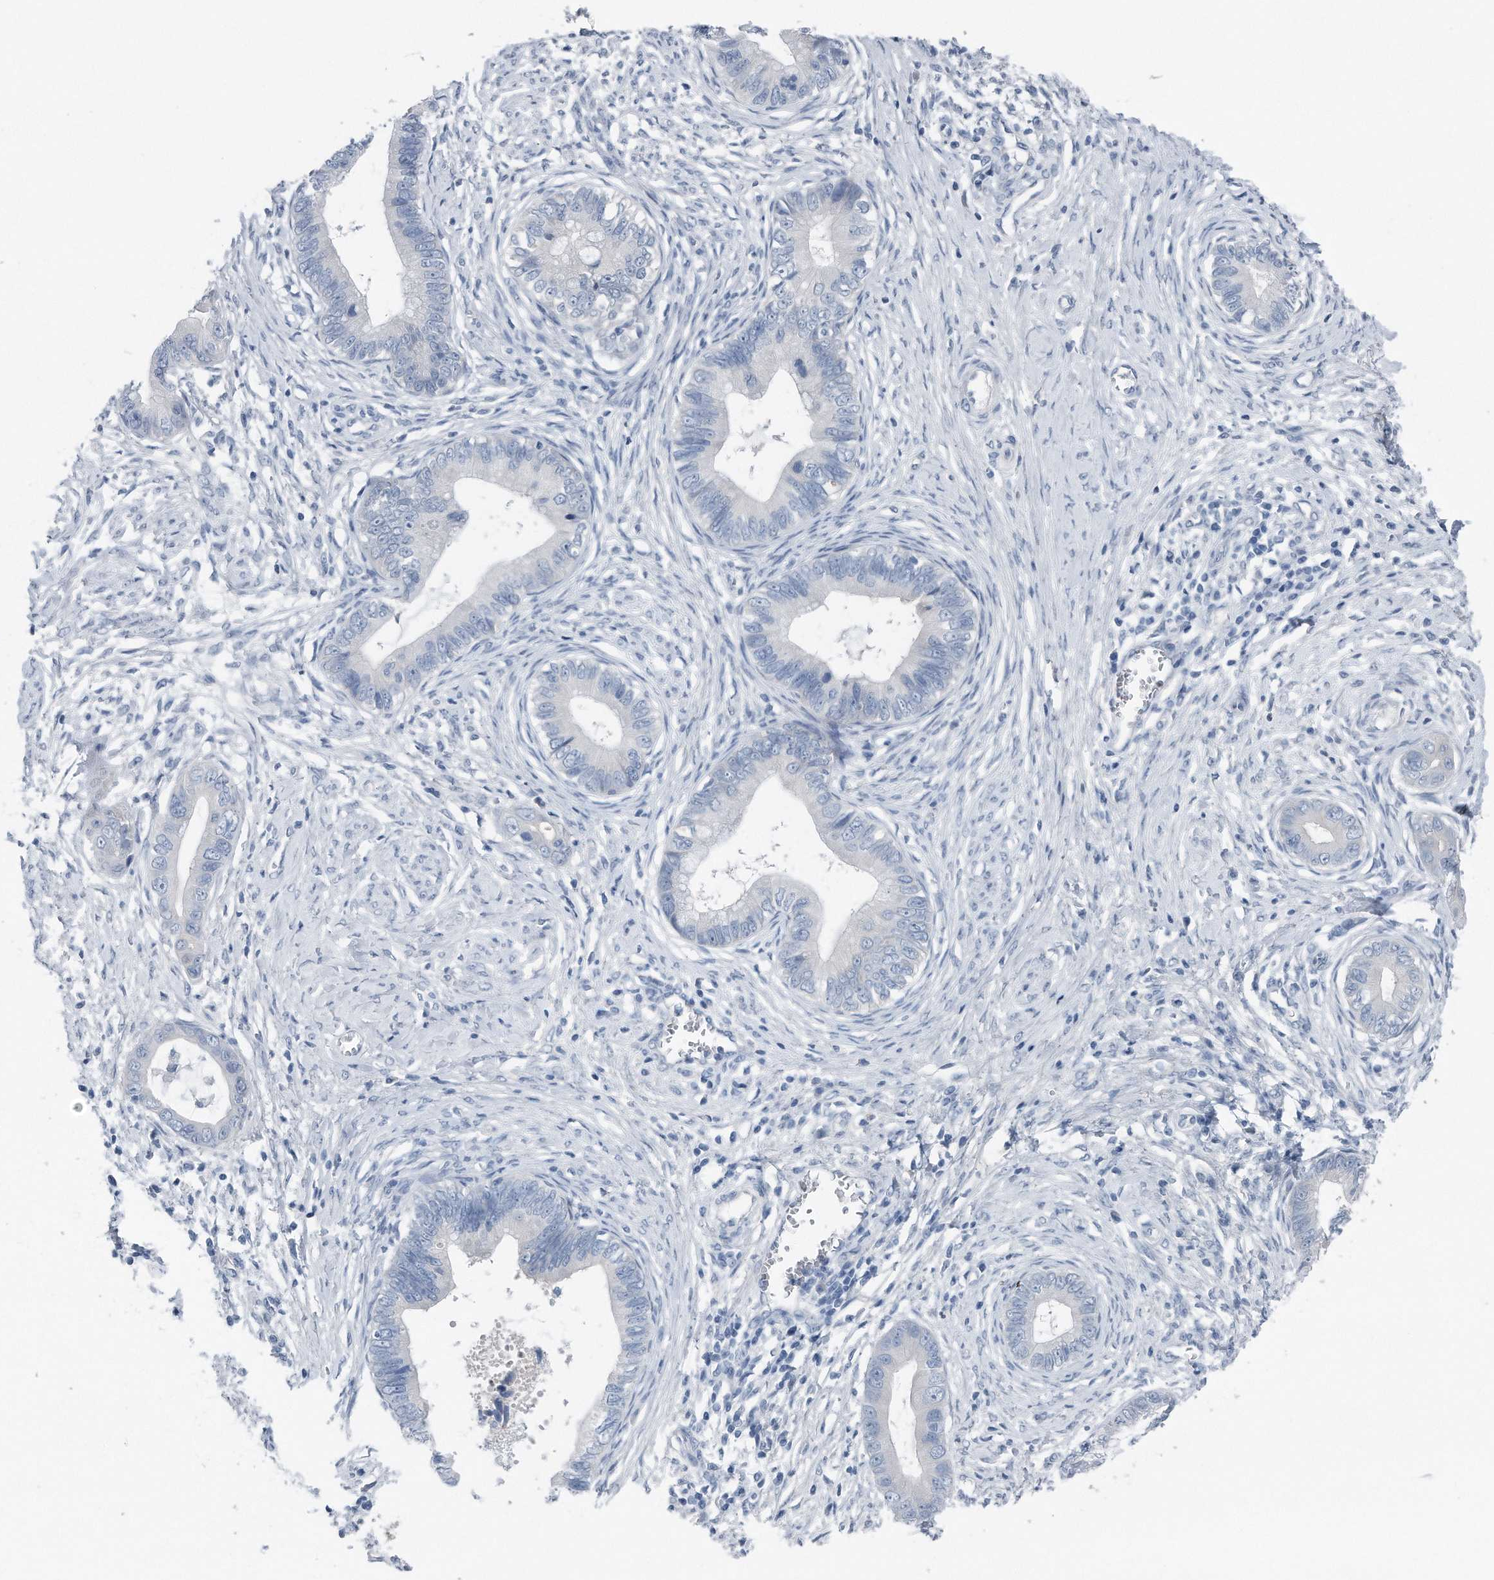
{"staining": {"intensity": "negative", "quantity": "none", "location": "none"}, "tissue": "cervical cancer", "cell_type": "Tumor cells", "image_type": "cancer", "snomed": [{"axis": "morphology", "description": "Adenocarcinoma, NOS"}, {"axis": "topography", "description": "Cervix"}], "caption": "A photomicrograph of cervical cancer stained for a protein displays no brown staining in tumor cells. Nuclei are stained in blue.", "gene": "YRDC", "patient": {"sex": "female", "age": 44}}